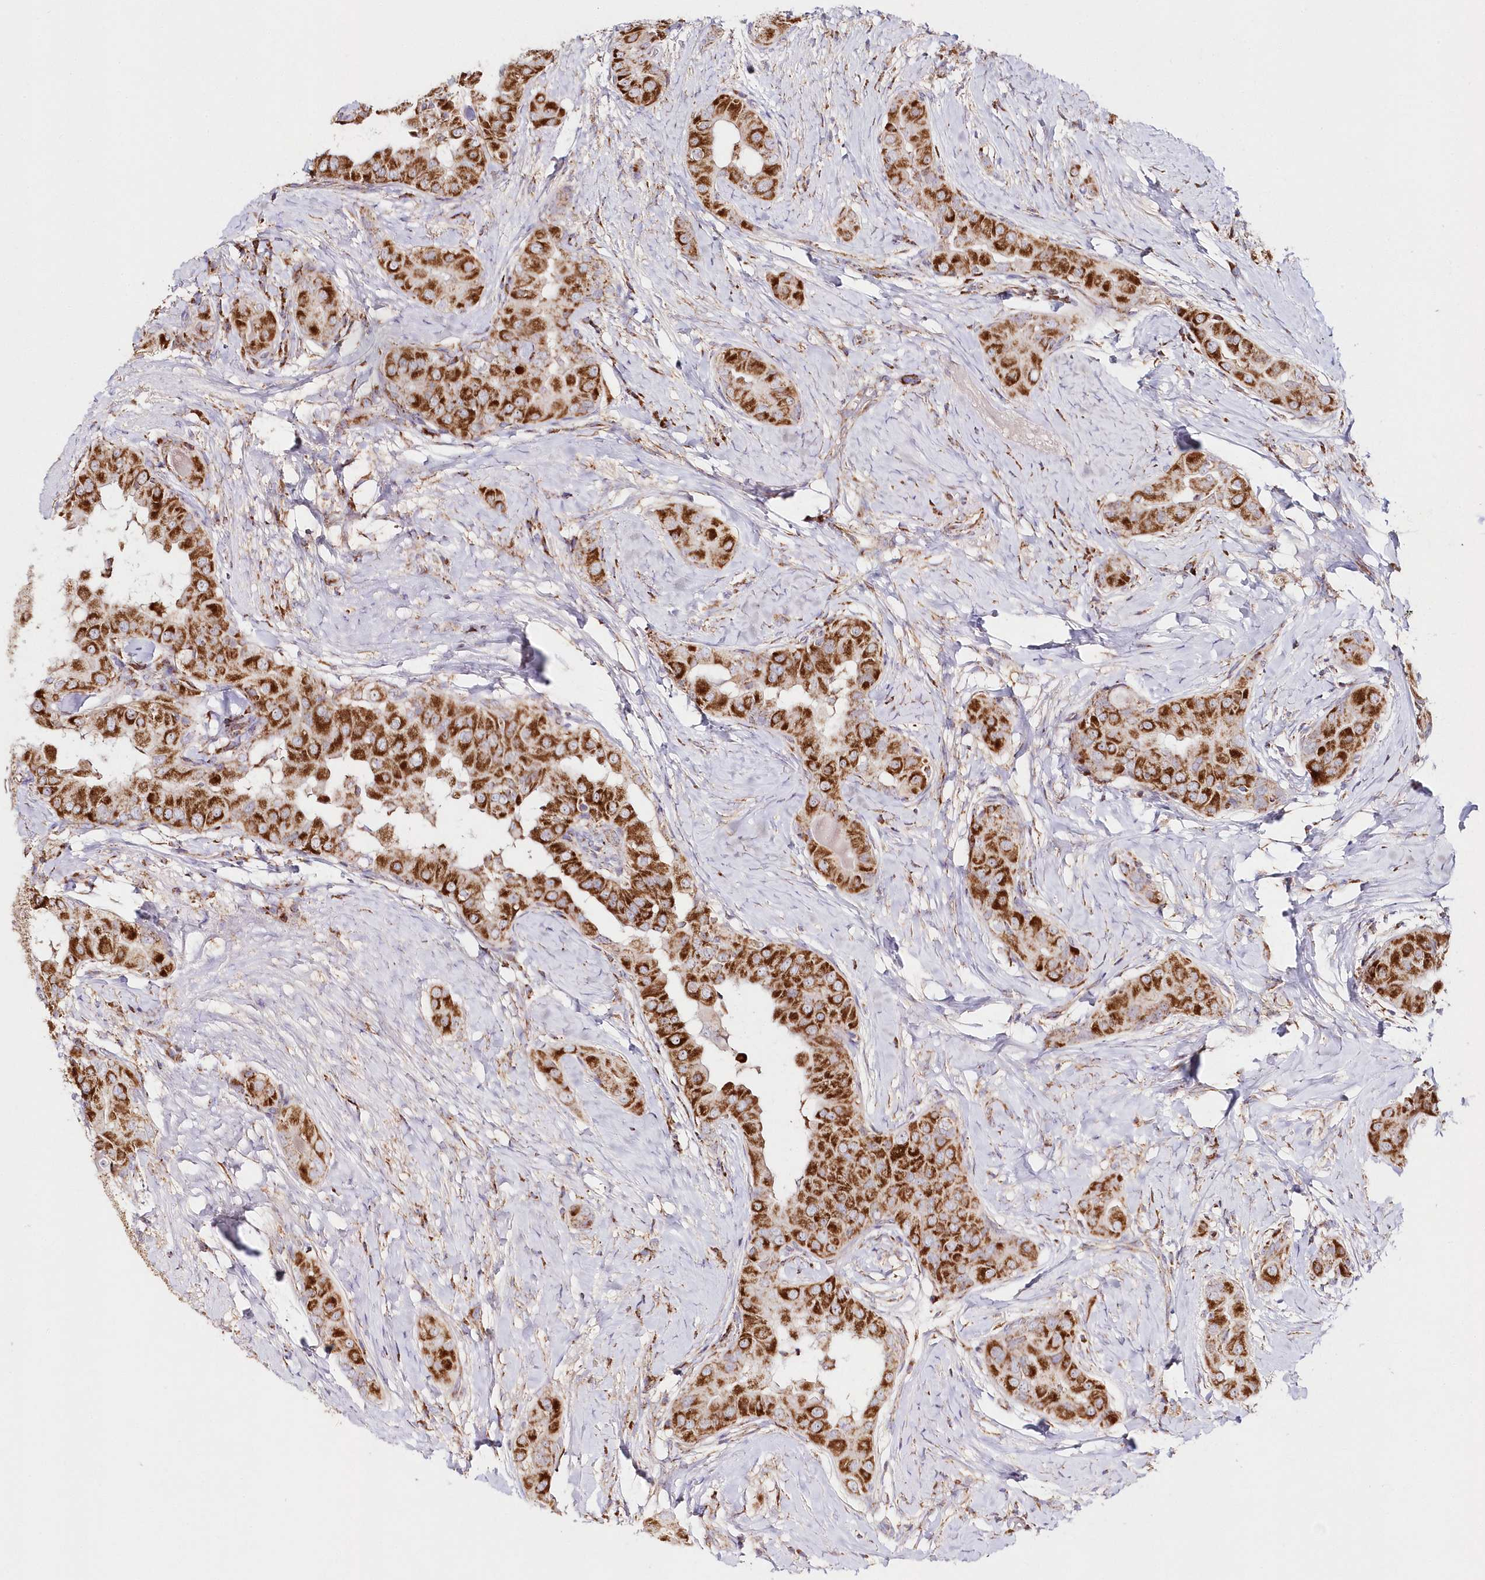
{"staining": {"intensity": "strong", "quantity": ">75%", "location": "cytoplasmic/membranous"}, "tissue": "thyroid cancer", "cell_type": "Tumor cells", "image_type": "cancer", "snomed": [{"axis": "morphology", "description": "Papillary adenocarcinoma, NOS"}, {"axis": "topography", "description": "Thyroid gland"}], "caption": "Human thyroid cancer (papillary adenocarcinoma) stained for a protein (brown) exhibits strong cytoplasmic/membranous positive positivity in about >75% of tumor cells.", "gene": "DNA2", "patient": {"sex": "male", "age": 33}}